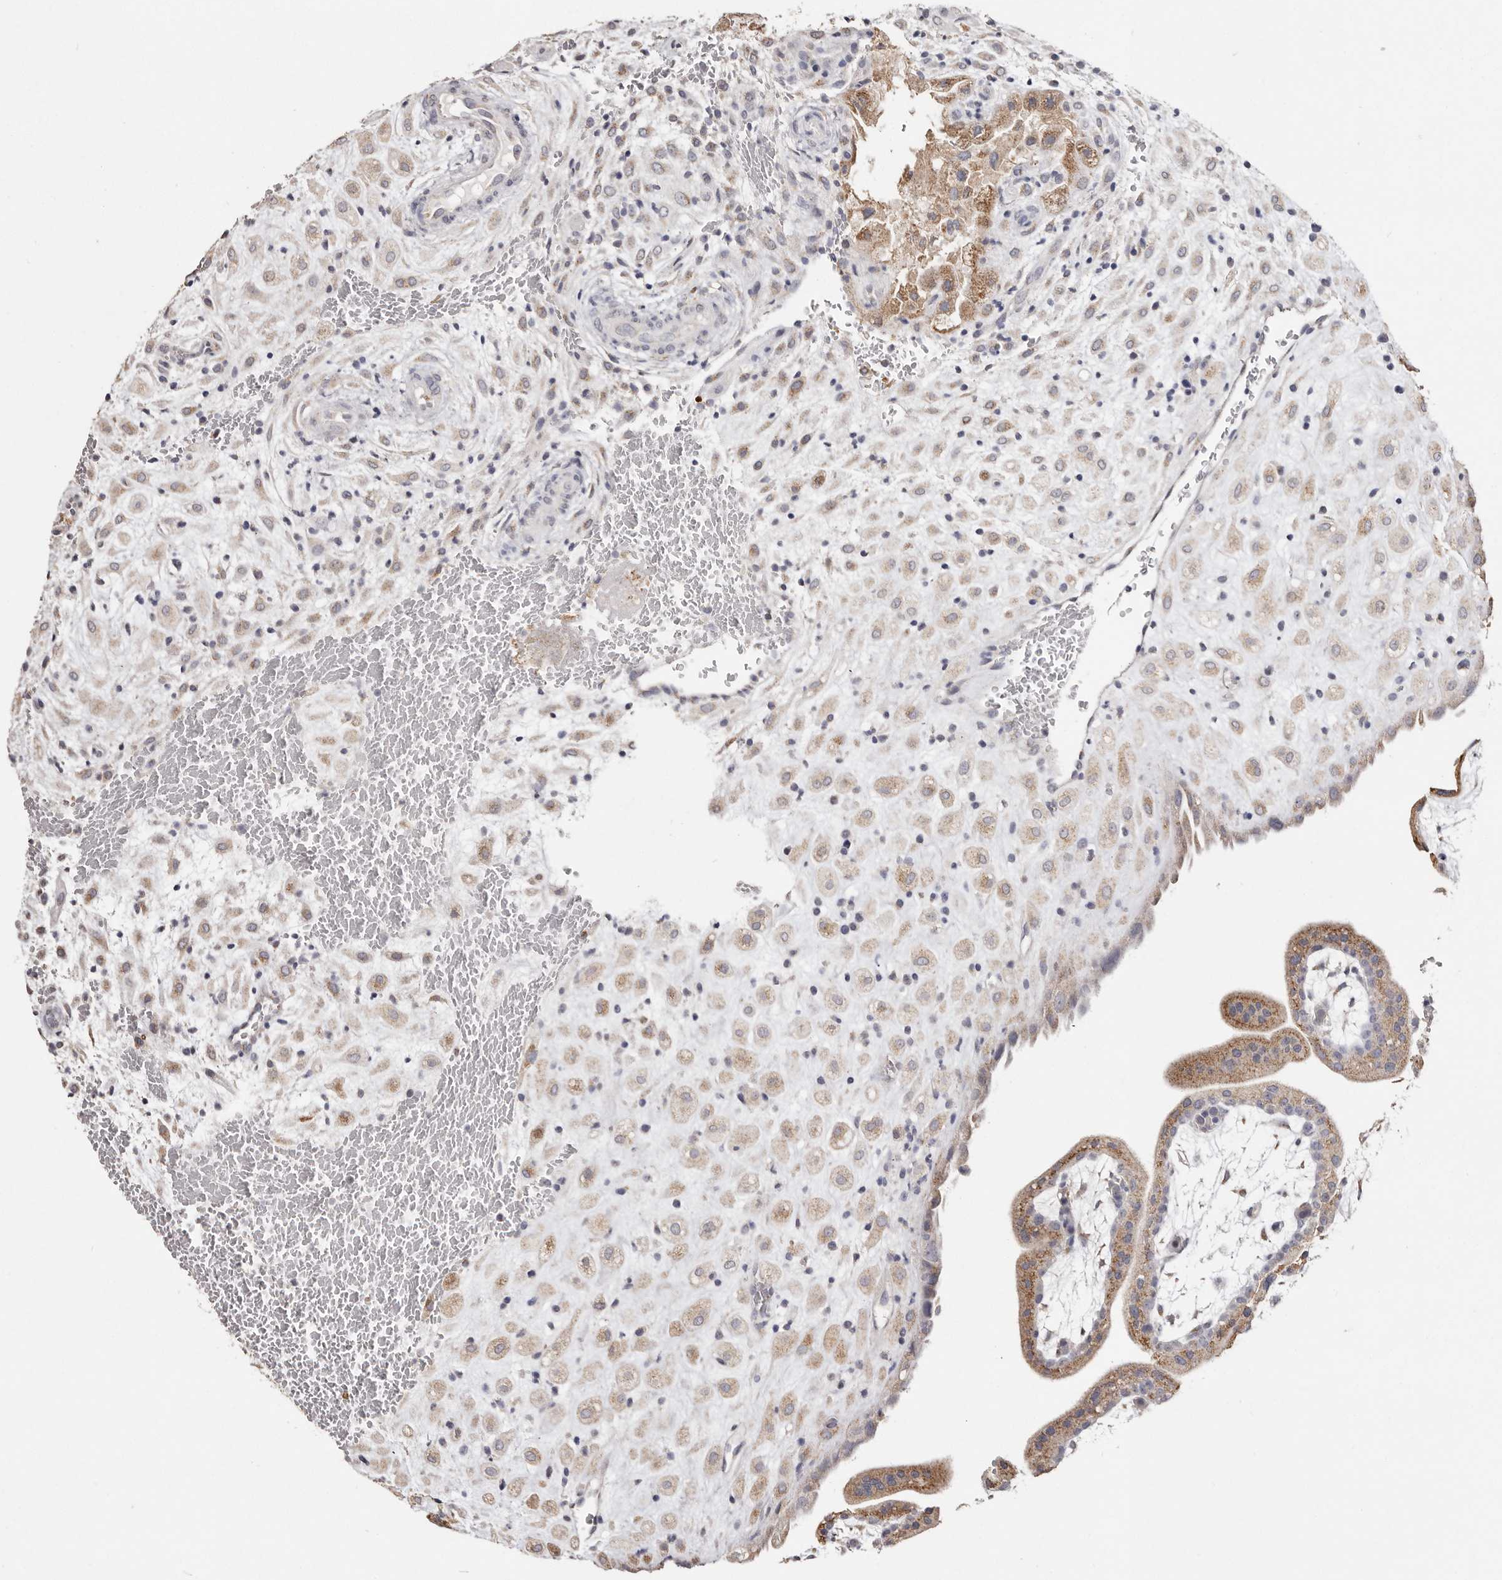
{"staining": {"intensity": "moderate", "quantity": ">75%", "location": "cytoplasmic/membranous"}, "tissue": "placenta", "cell_type": "Decidual cells", "image_type": "normal", "snomed": [{"axis": "morphology", "description": "Normal tissue, NOS"}, {"axis": "topography", "description": "Placenta"}], "caption": "The micrograph reveals staining of benign placenta, revealing moderate cytoplasmic/membranous protein expression (brown color) within decidual cells. The protein is shown in brown color, while the nuclei are stained blue.", "gene": "LGALS7B", "patient": {"sex": "female", "age": 35}}